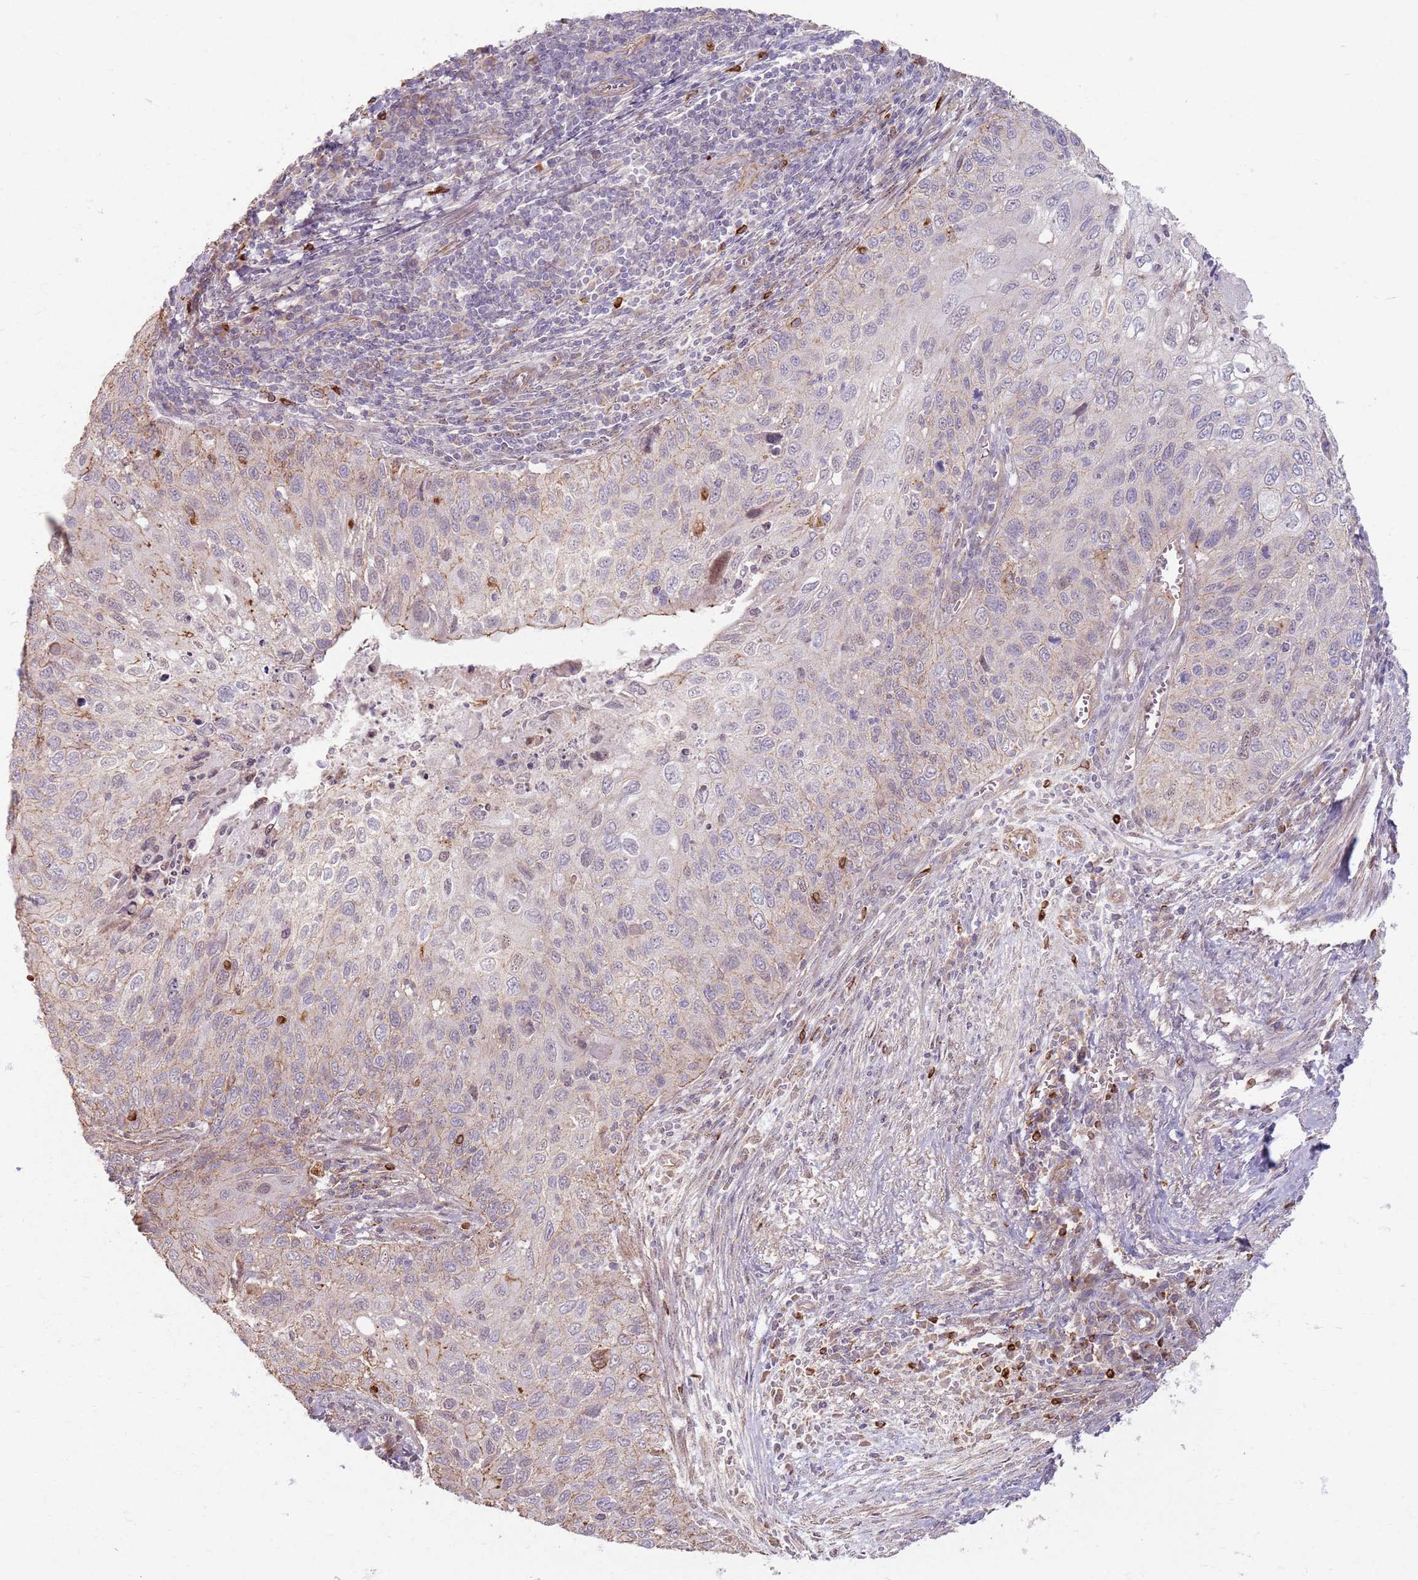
{"staining": {"intensity": "weak", "quantity": "<25%", "location": "cytoplasmic/membranous,nuclear"}, "tissue": "cervical cancer", "cell_type": "Tumor cells", "image_type": "cancer", "snomed": [{"axis": "morphology", "description": "Squamous cell carcinoma, NOS"}, {"axis": "topography", "description": "Cervix"}], "caption": "Immunohistochemistry (IHC) photomicrograph of neoplastic tissue: human cervical cancer stained with DAB (3,3'-diaminobenzidine) exhibits no significant protein staining in tumor cells.", "gene": "KCNA5", "patient": {"sex": "female", "age": 70}}